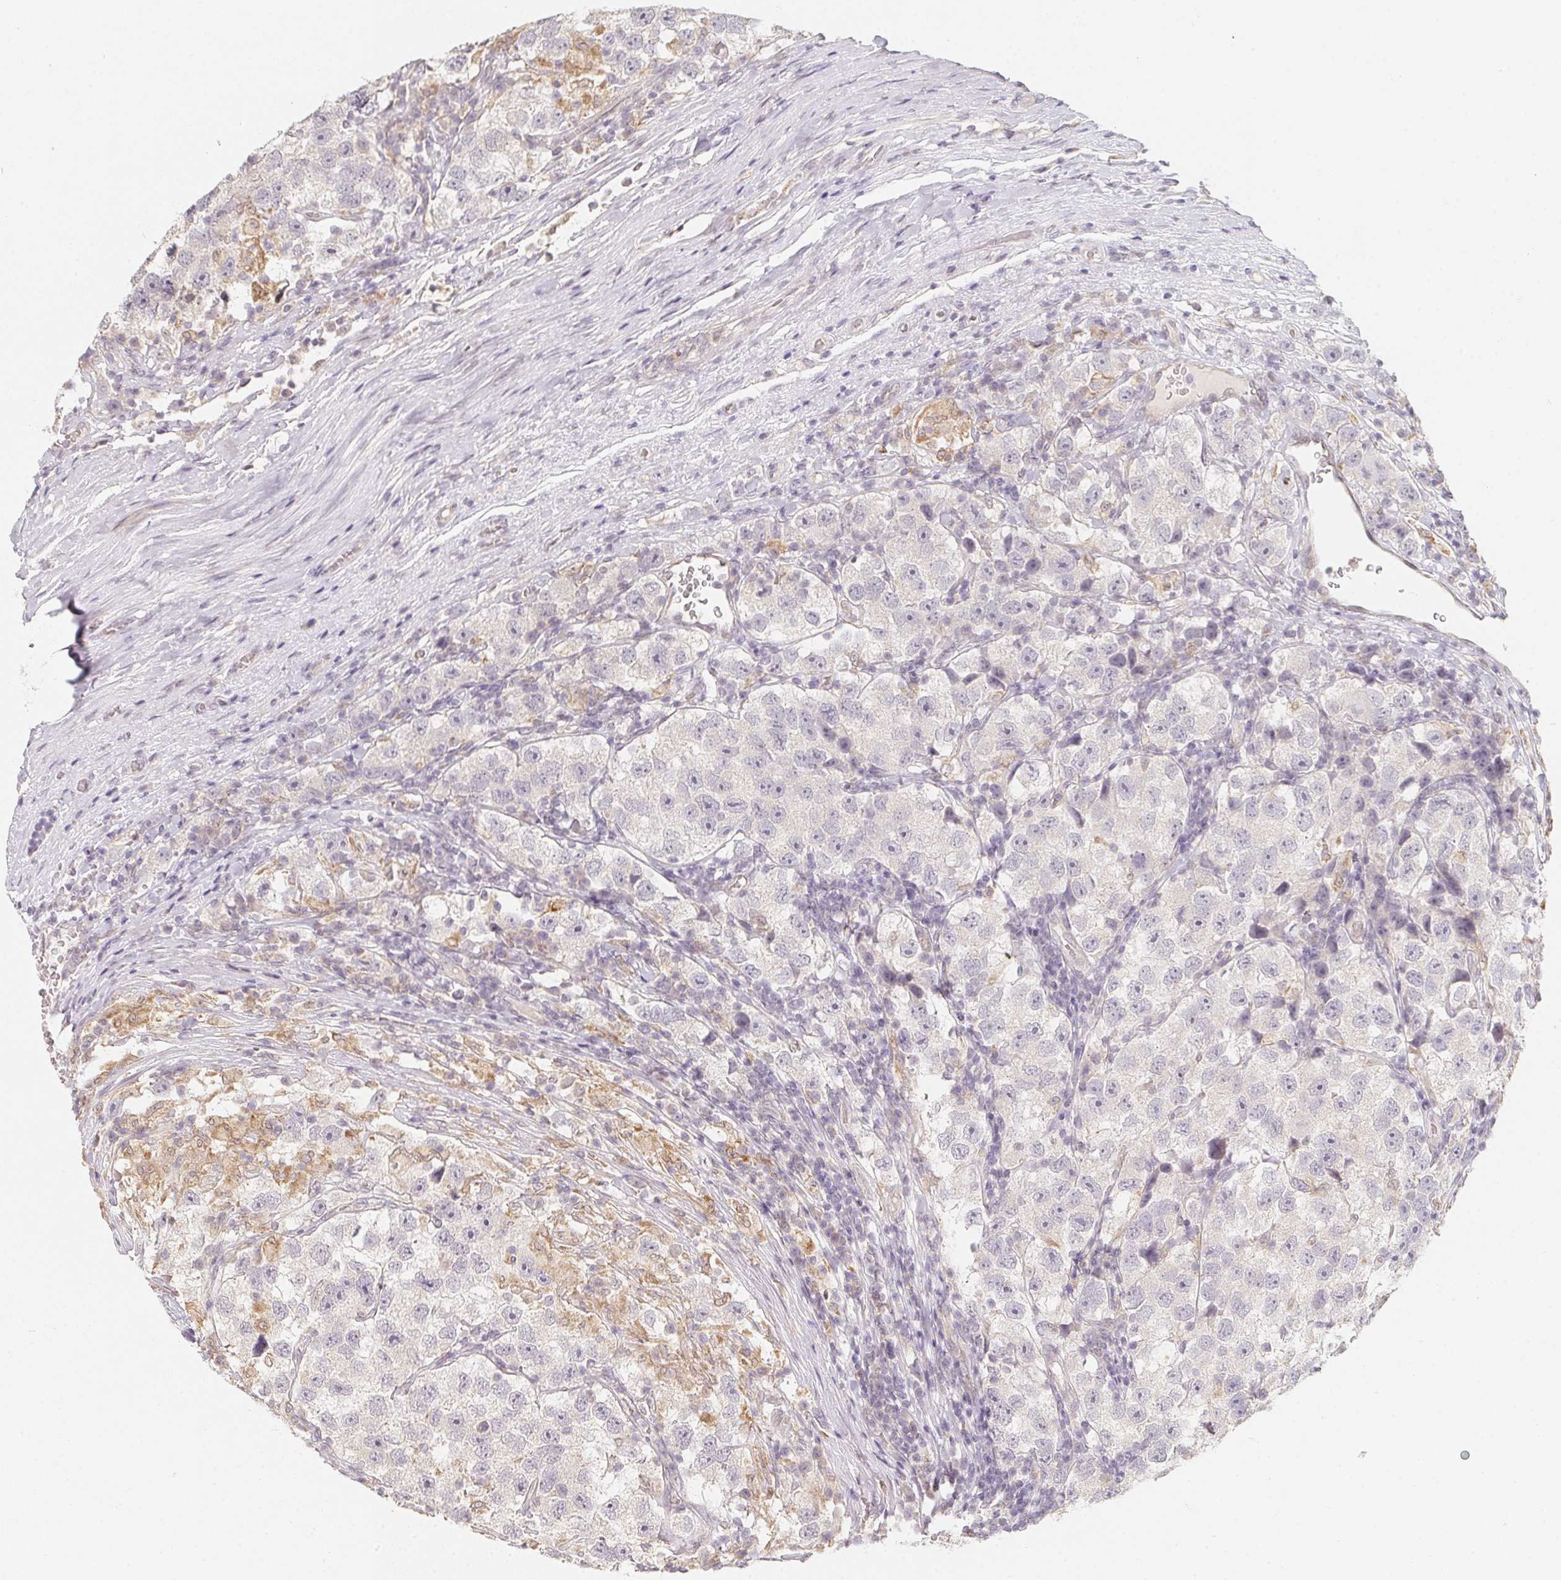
{"staining": {"intensity": "negative", "quantity": "none", "location": "none"}, "tissue": "testis cancer", "cell_type": "Tumor cells", "image_type": "cancer", "snomed": [{"axis": "morphology", "description": "Seminoma, NOS"}, {"axis": "topography", "description": "Testis"}], "caption": "Immunohistochemical staining of testis cancer exhibits no significant expression in tumor cells.", "gene": "SOAT1", "patient": {"sex": "male", "age": 26}}